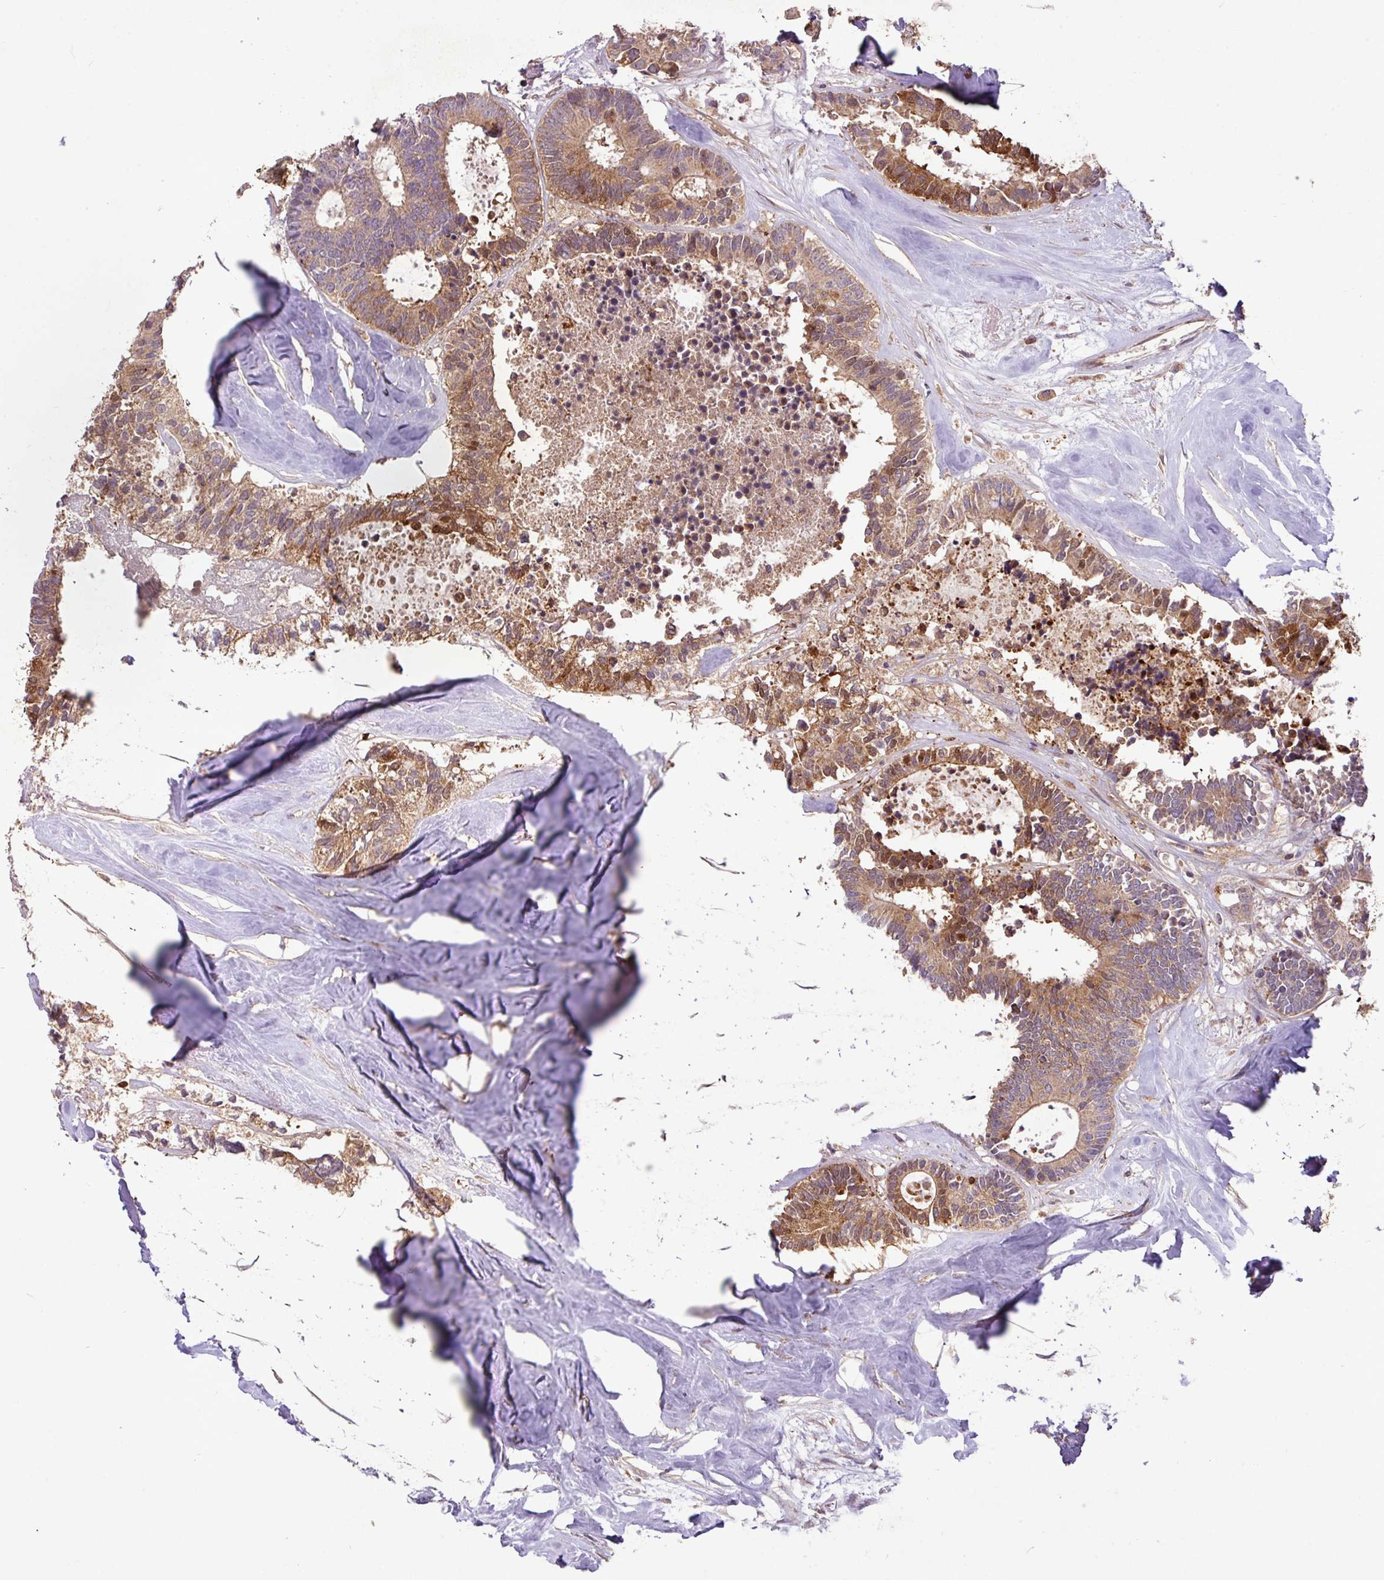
{"staining": {"intensity": "moderate", "quantity": ">75%", "location": "cytoplasmic/membranous"}, "tissue": "colorectal cancer", "cell_type": "Tumor cells", "image_type": "cancer", "snomed": [{"axis": "morphology", "description": "Adenocarcinoma, NOS"}, {"axis": "topography", "description": "Colon"}, {"axis": "topography", "description": "Rectum"}], "caption": "Adenocarcinoma (colorectal) stained with IHC exhibits moderate cytoplasmic/membranous expression in approximately >75% of tumor cells.", "gene": "YPEL3", "patient": {"sex": "male", "age": 57}}